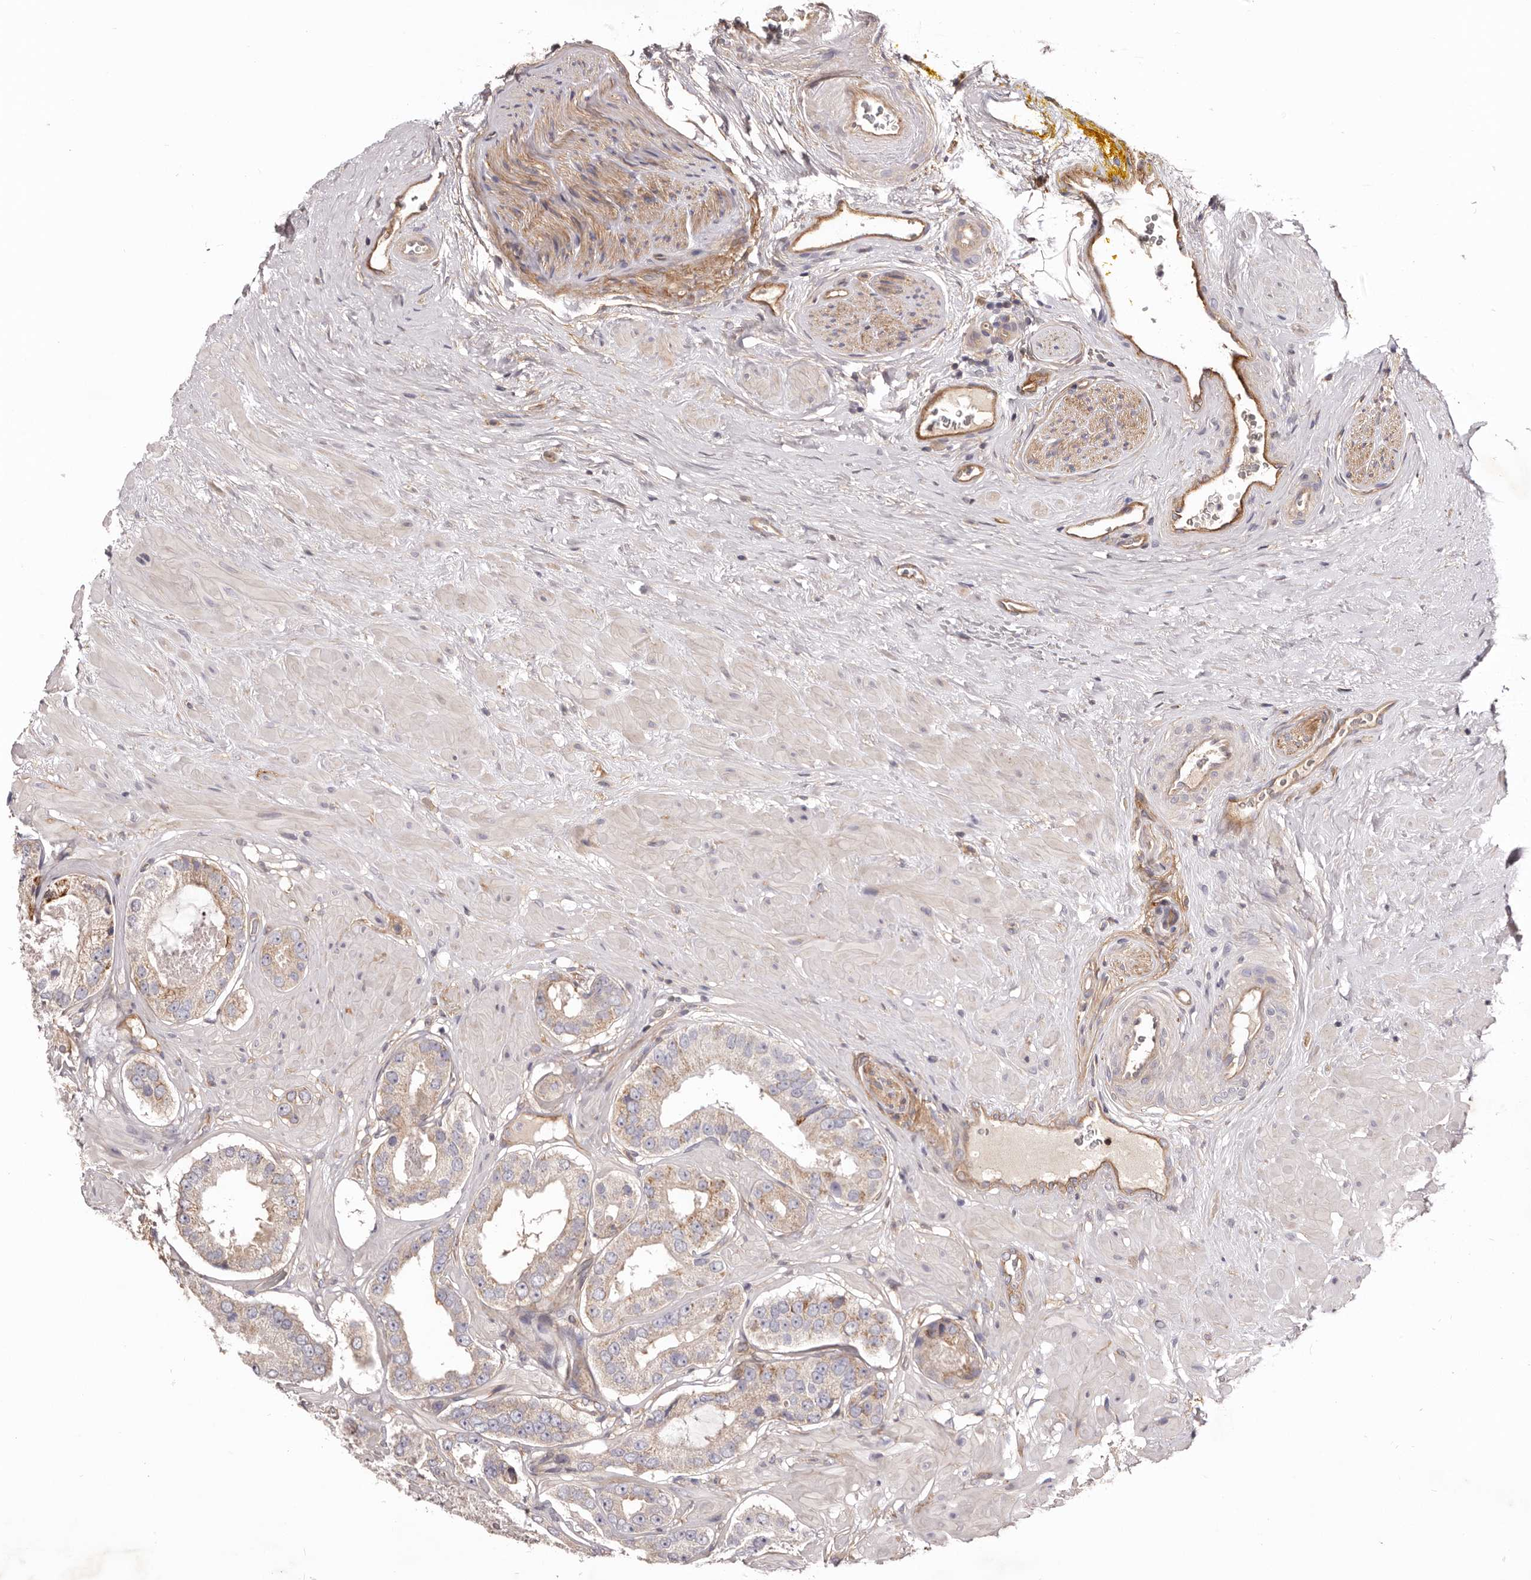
{"staining": {"intensity": "weak", "quantity": "25%-75%", "location": "cytoplasmic/membranous"}, "tissue": "prostate cancer", "cell_type": "Tumor cells", "image_type": "cancer", "snomed": [{"axis": "morphology", "description": "Adenocarcinoma, High grade"}, {"axis": "topography", "description": "Prostate"}], "caption": "Prostate adenocarcinoma (high-grade) tissue exhibits weak cytoplasmic/membranous positivity in approximately 25%-75% of tumor cells", "gene": "DMRT2", "patient": {"sex": "male", "age": 59}}